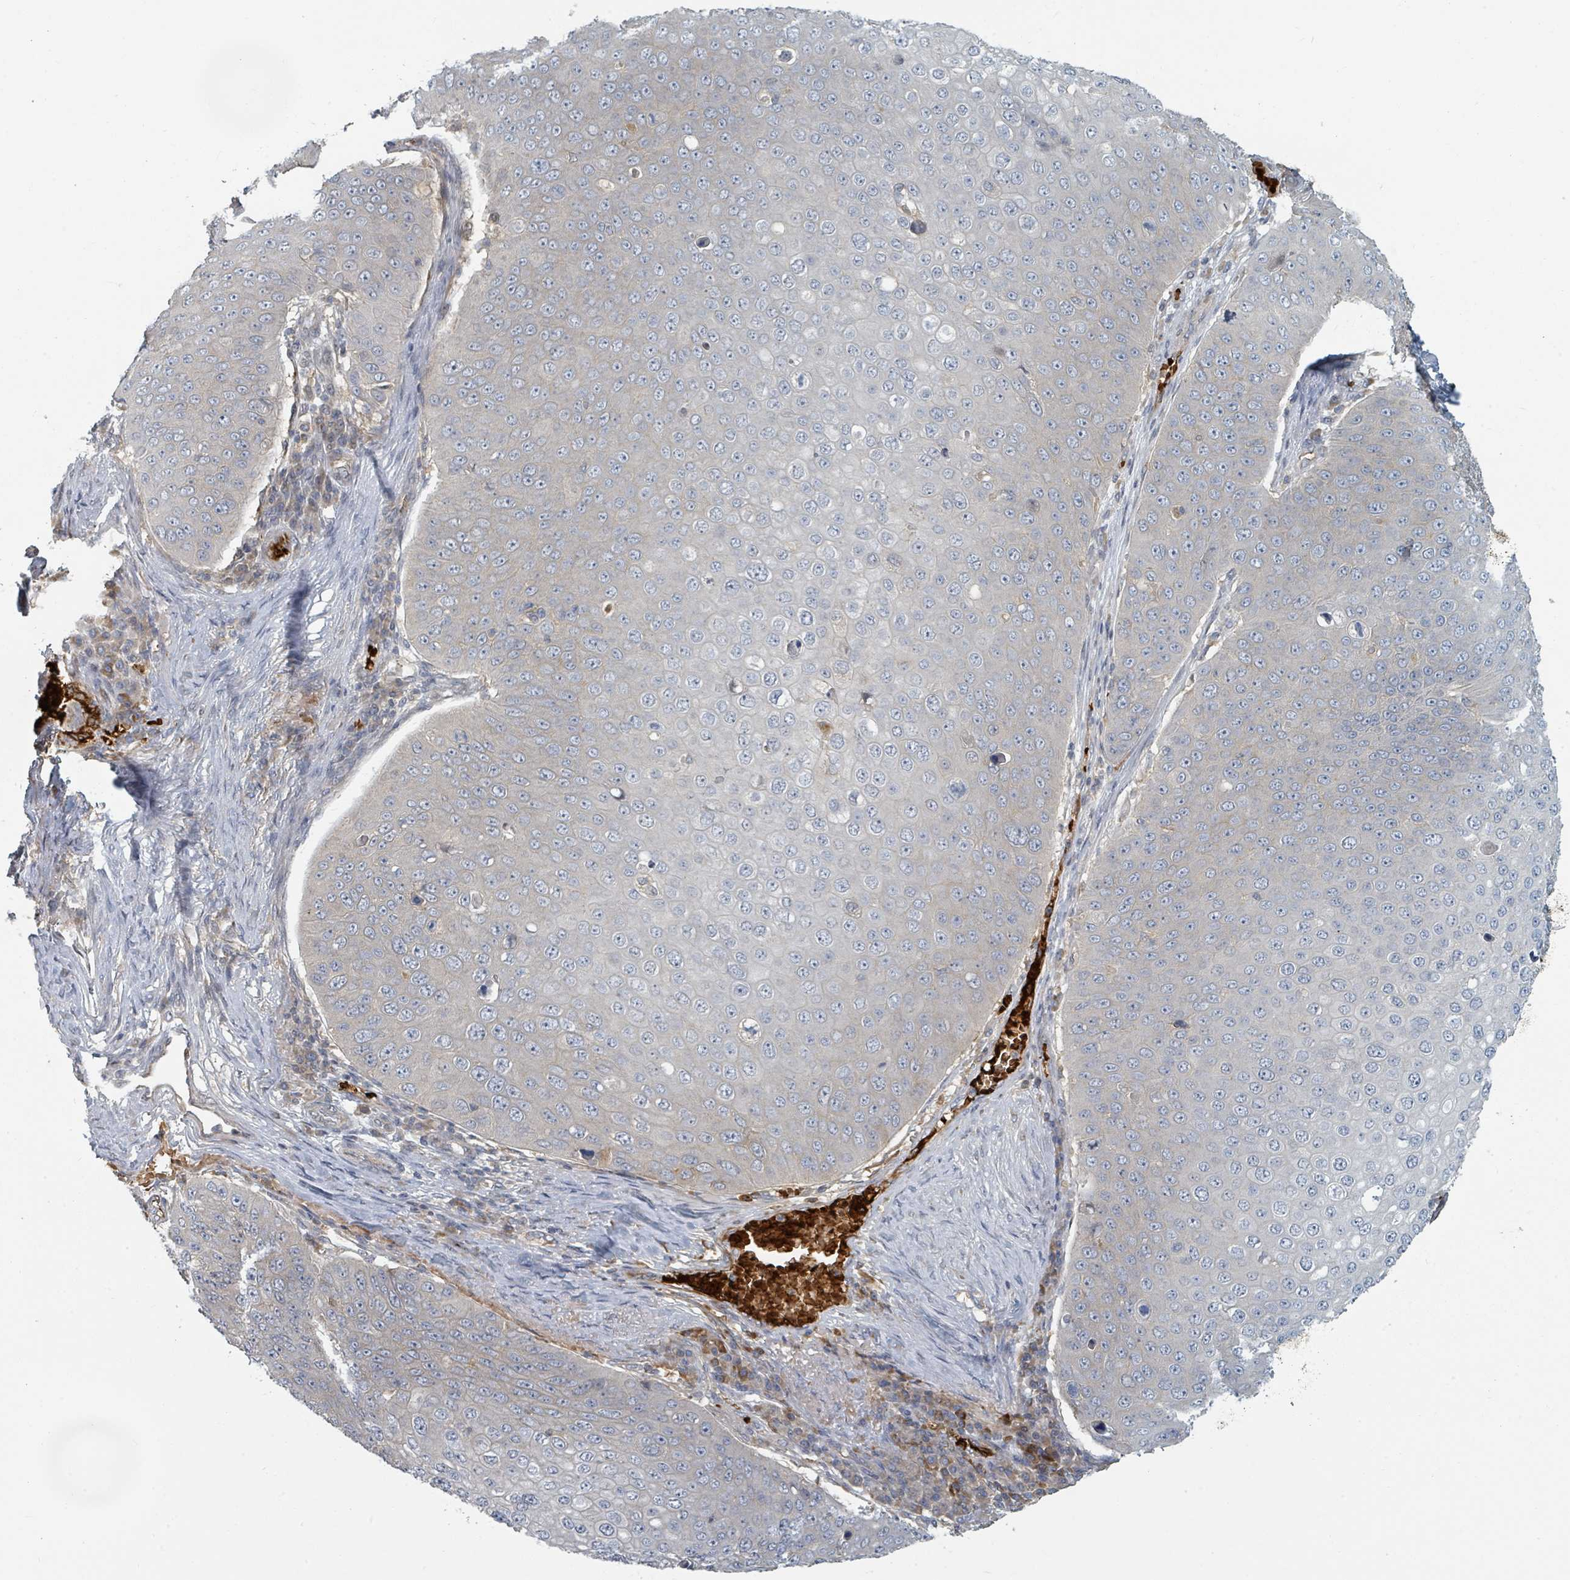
{"staining": {"intensity": "negative", "quantity": "none", "location": "none"}, "tissue": "skin cancer", "cell_type": "Tumor cells", "image_type": "cancer", "snomed": [{"axis": "morphology", "description": "Squamous cell carcinoma, NOS"}, {"axis": "topography", "description": "Skin"}], "caption": "This micrograph is of skin squamous cell carcinoma stained with immunohistochemistry to label a protein in brown with the nuclei are counter-stained blue. There is no expression in tumor cells.", "gene": "TRPC4AP", "patient": {"sex": "male", "age": 71}}